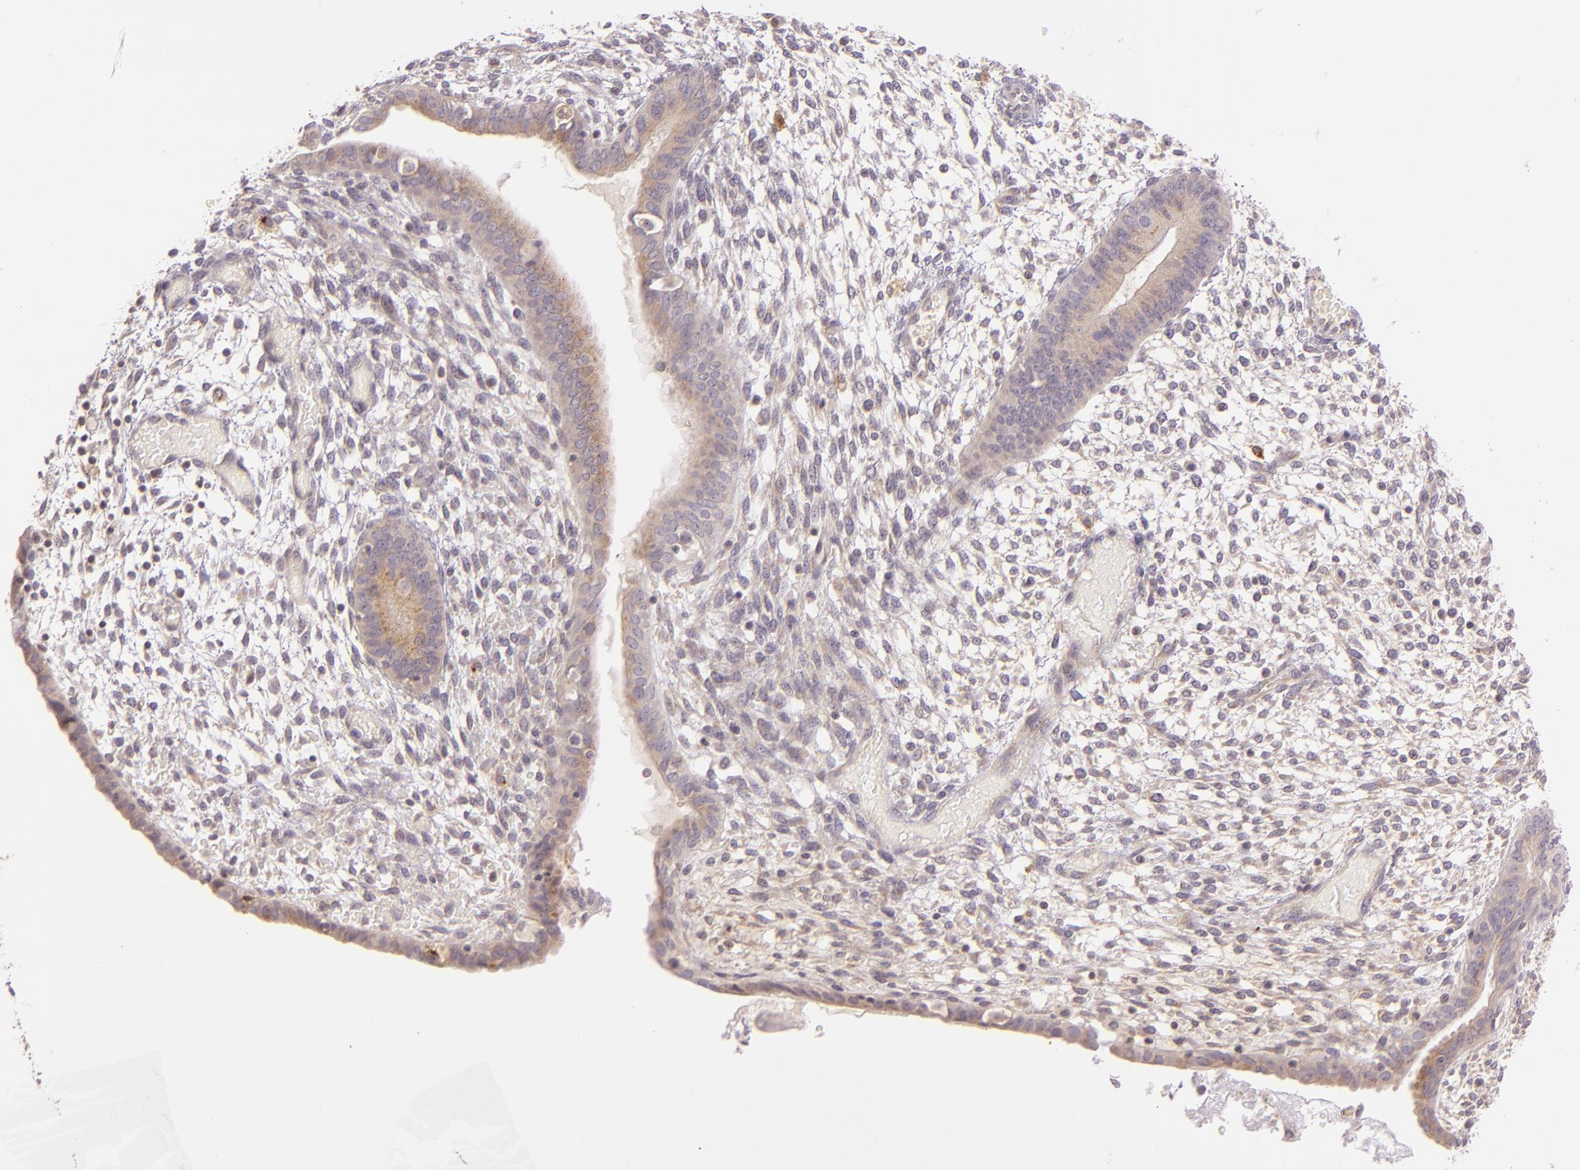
{"staining": {"intensity": "weak", "quantity": ">75%", "location": "cytoplasmic/membranous"}, "tissue": "endometrium", "cell_type": "Cells in endometrial stroma", "image_type": "normal", "snomed": [{"axis": "morphology", "description": "Normal tissue, NOS"}, {"axis": "topography", "description": "Endometrium"}], "caption": "Immunohistochemistry photomicrograph of unremarkable endometrium: human endometrium stained using IHC reveals low levels of weak protein expression localized specifically in the cytoplasmic/membranous of cells in endometrial stroma, appearing as a cytoplasmic/membranous brown color.", "gene": "LGMN", "patient": {"sex": "female", "age": 42}}